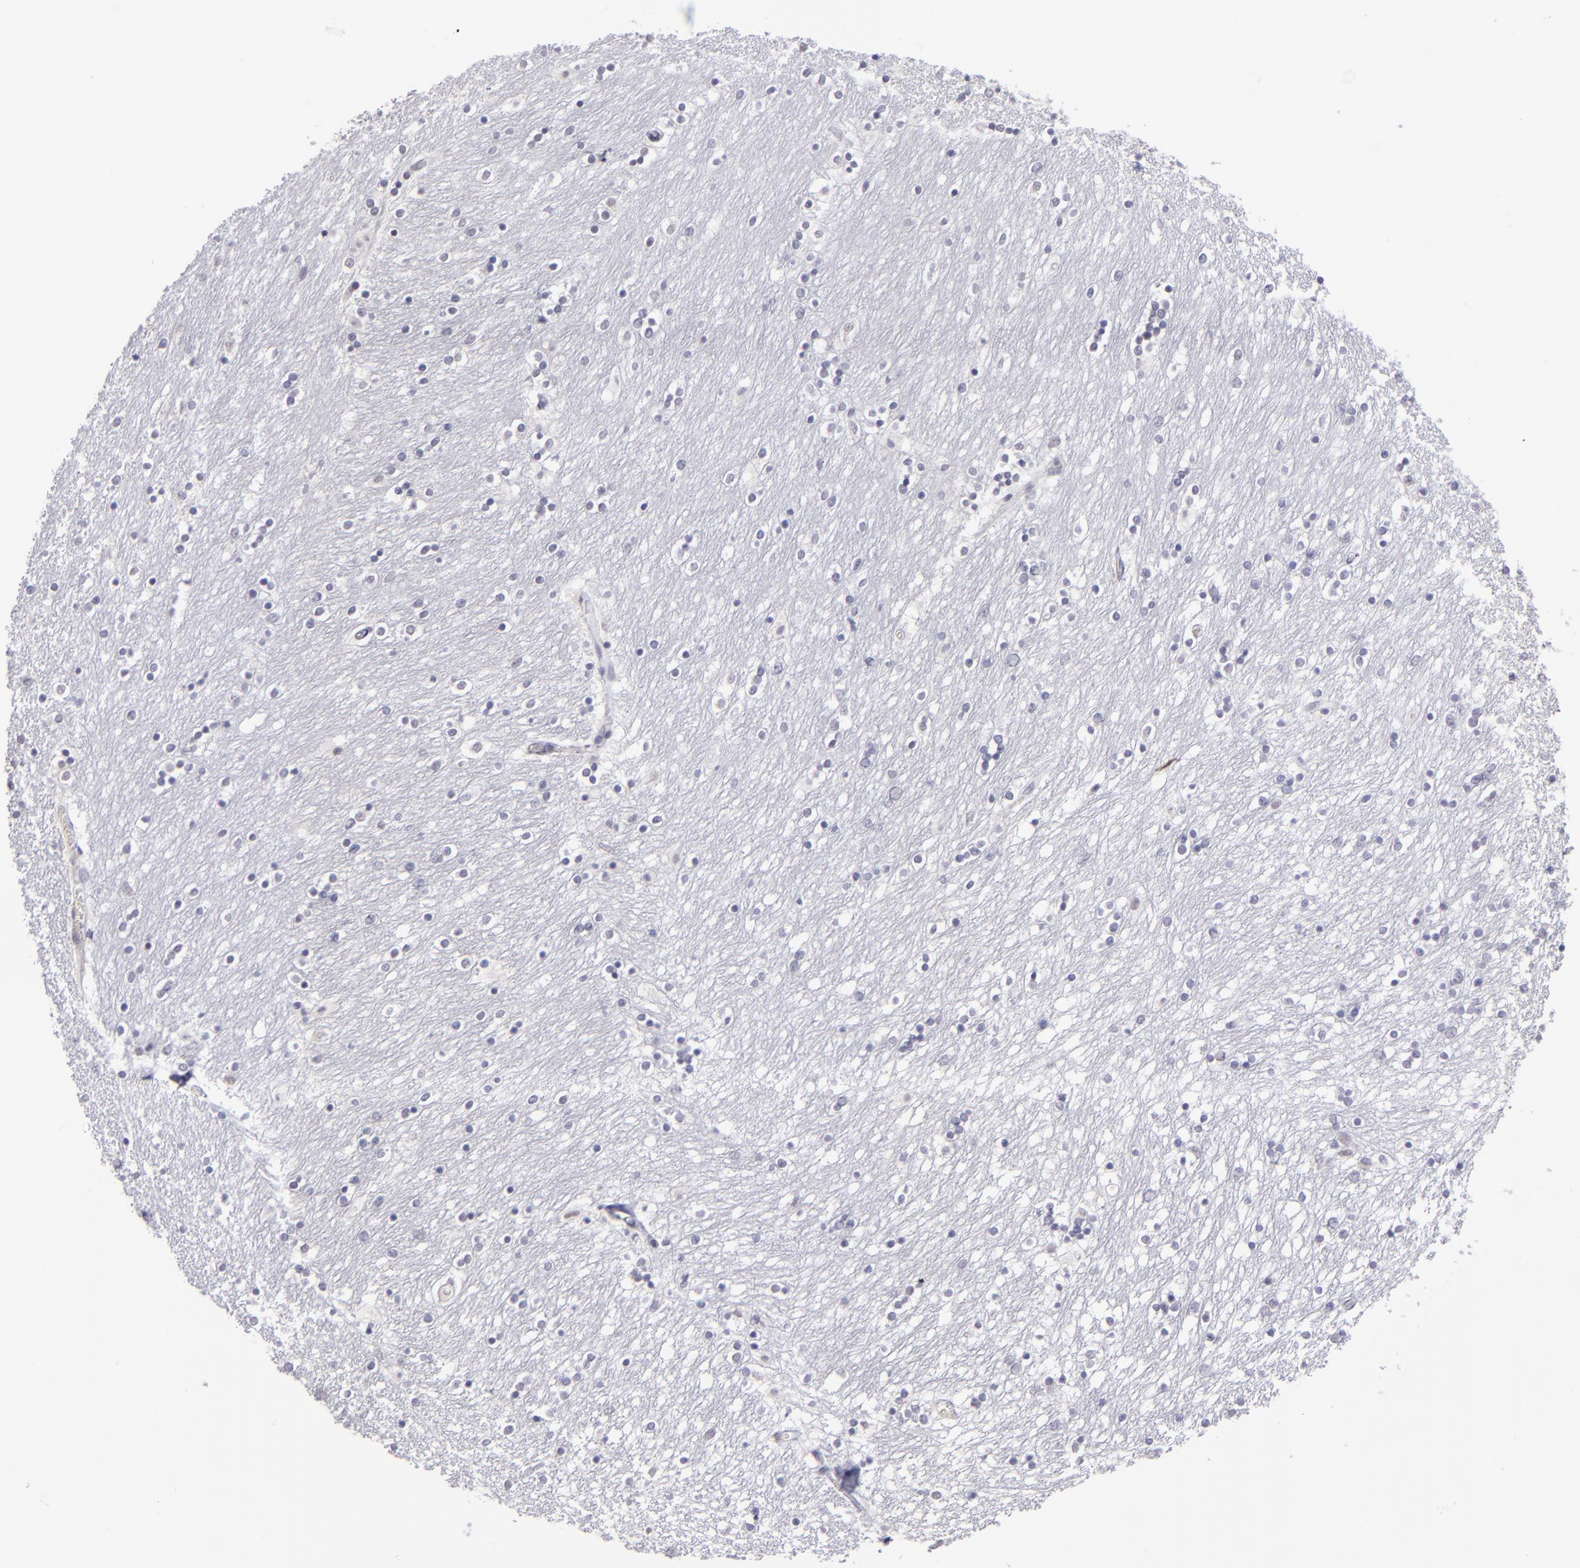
{"staining": {"intensity": "negative", "quantity": "none", "location": "none"}, "tissue": "caudate", "cell_type": "Glial cells", "image_type": "normal", "snomed": [{"axis": "morphology", "description": "Normal tissue, NOS"}, {"axis": "topography", "description": "Lateral ventricle wall"}], "caption": "Immunohistochemistry (IHC) of unremarkable caudate shows no positivity in glial cells. The staining was performed using DAB to visualize the protein expression in brown, while the nuclei were stained in blue with hematoxylin (Magnification: 20x).", "gene": "OTUB2", "patient": {"sex": "female", "age": 54}}